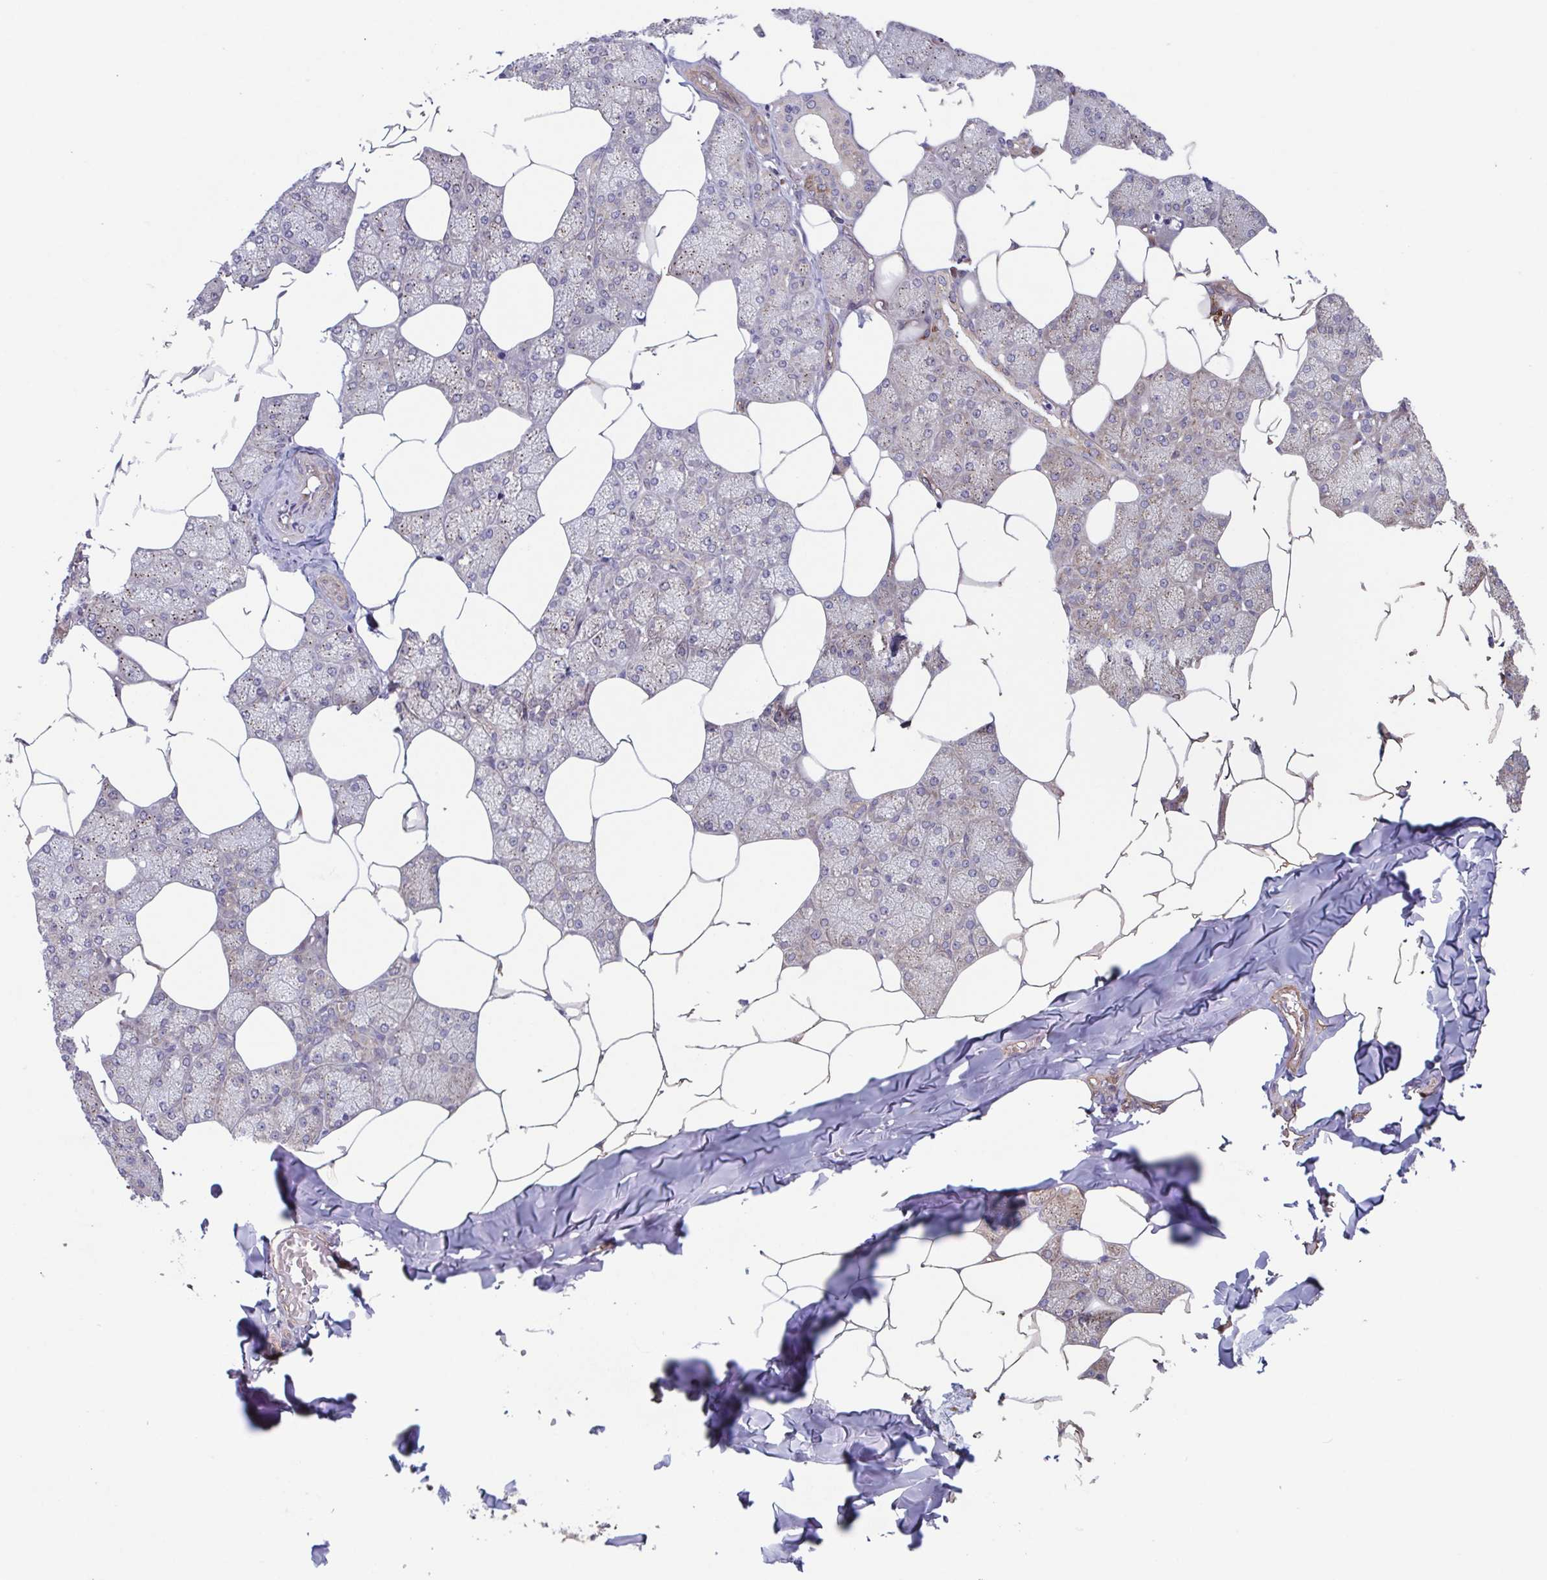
{"staining": {"intensity": "moderate", "quantity": "25%-75%", "location": "cytoplasmic/membranous"}, "tissue": "salivary gland", "cell_type": "Glandular cells", "image_type": "normal", "snomed": [{"axis": "morphology", "description": "Normal tissue, NOS"}, {"axis": "topography", "description": "Salivary gland"}], "caption": "Brown immunohistochemical staining in benign human salivary gland displays moderate cytoplasmic/membranous positivity in approximately 25%-75% of glandular cells. Ihc stains the protein in brown and the nuclei are stained blue.", "gene": "COPB1", "patient": {"sex": "female", "age": 43}}